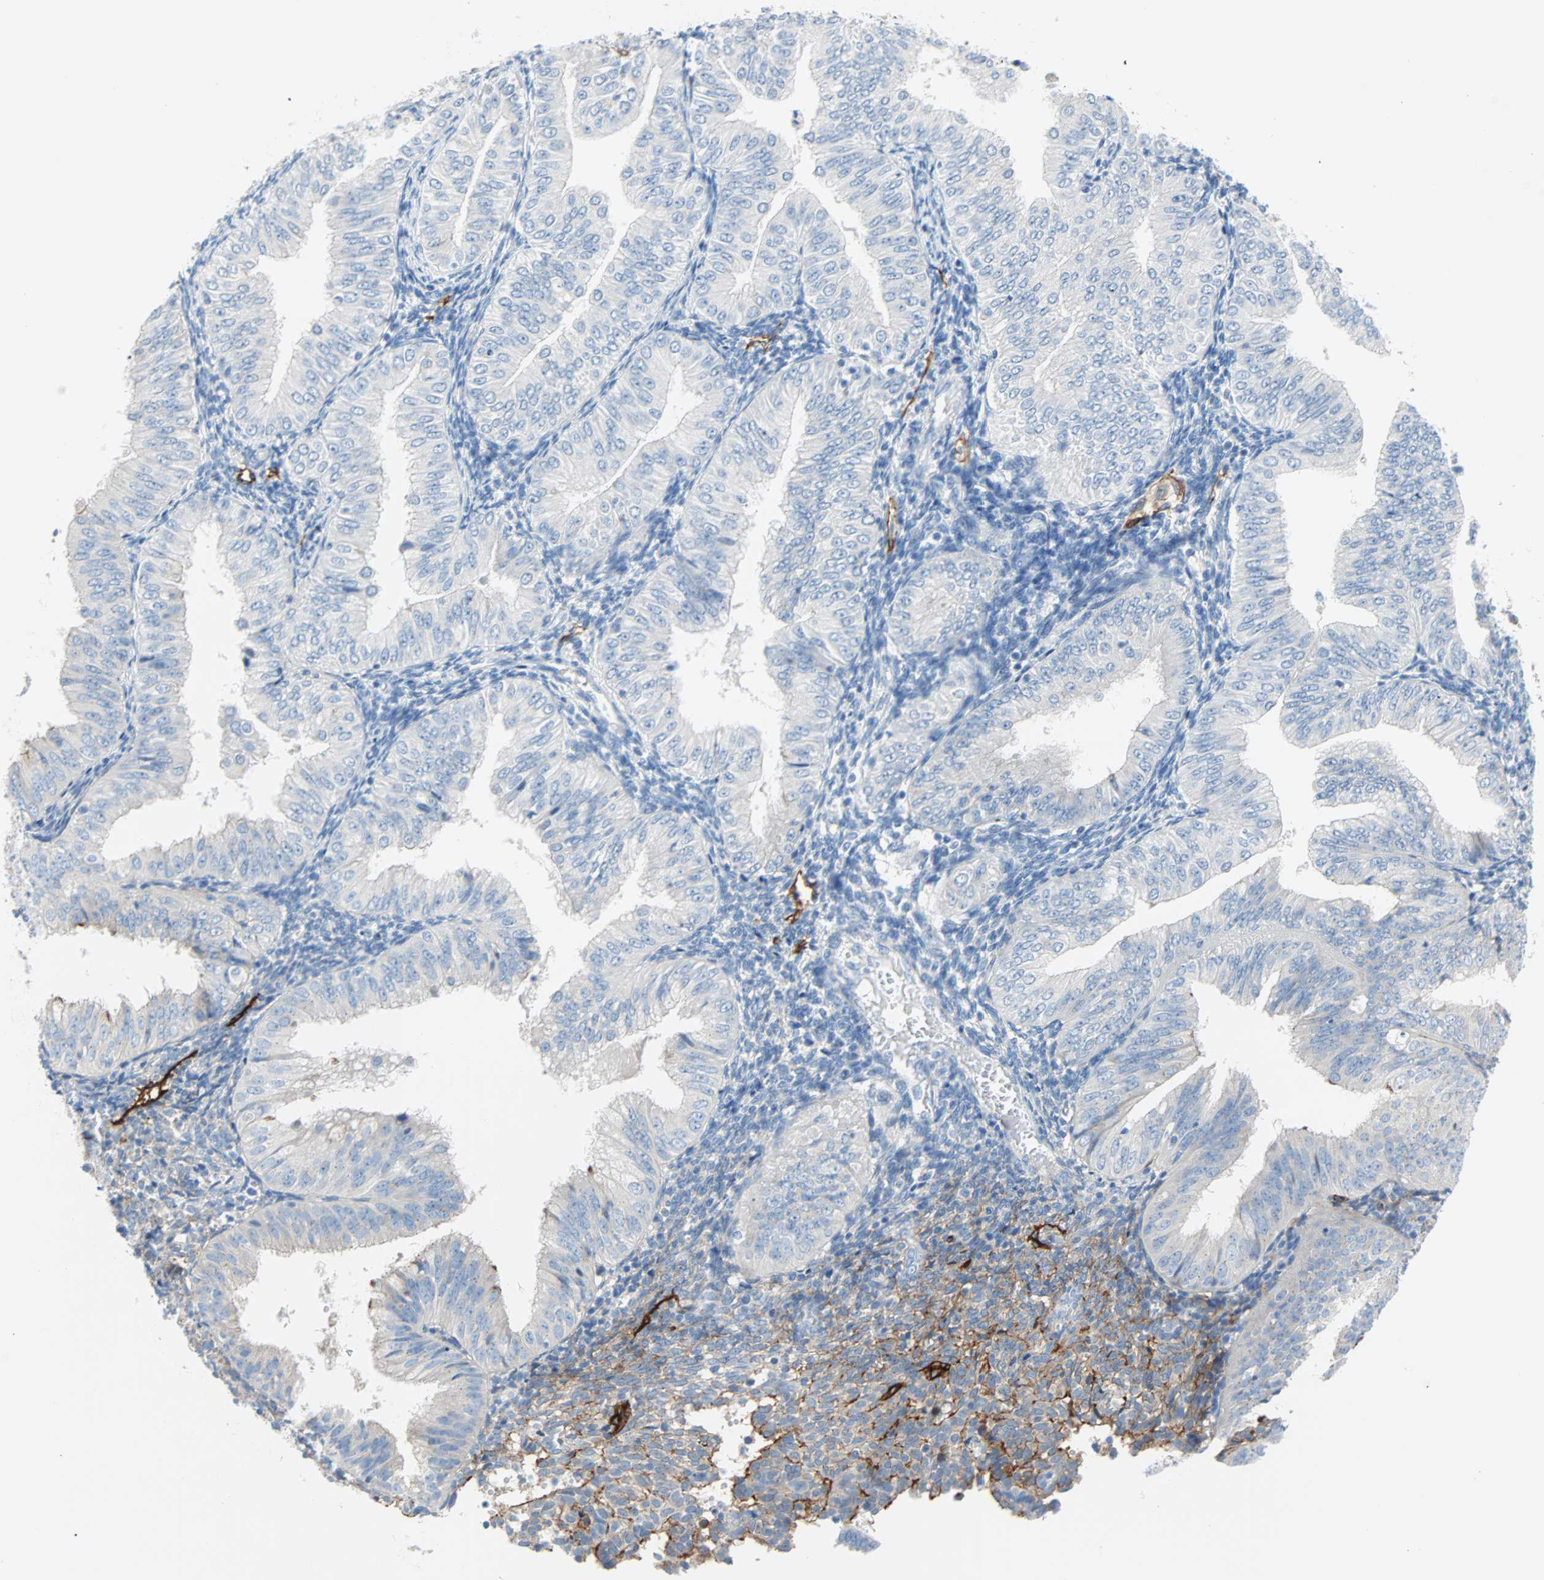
{"staining": {"intensity": "moderate", "quantity": "<25%", "location": "cytoplasmic/membranous"}, "tissue": "endometrial cancer", "cell_type": "Tumor cells", "image_type": "cancer", "snomed": [{"axis": "morphology", "description": "Normal tissue, NOS"}, {"axis": "morphology", "description": "Adenocarcinoma, NOS"}, {"axis": "topography", "description": "Endometrium"}], "caption": "This is a photomicrograph of IHC staining of endometrial adenocarcinoma, which shows moderate expression in the cytoplasmic/membranous of tumor cells.", "gene": "PDPN", "patient": {"sex": "female", "age": 53}}